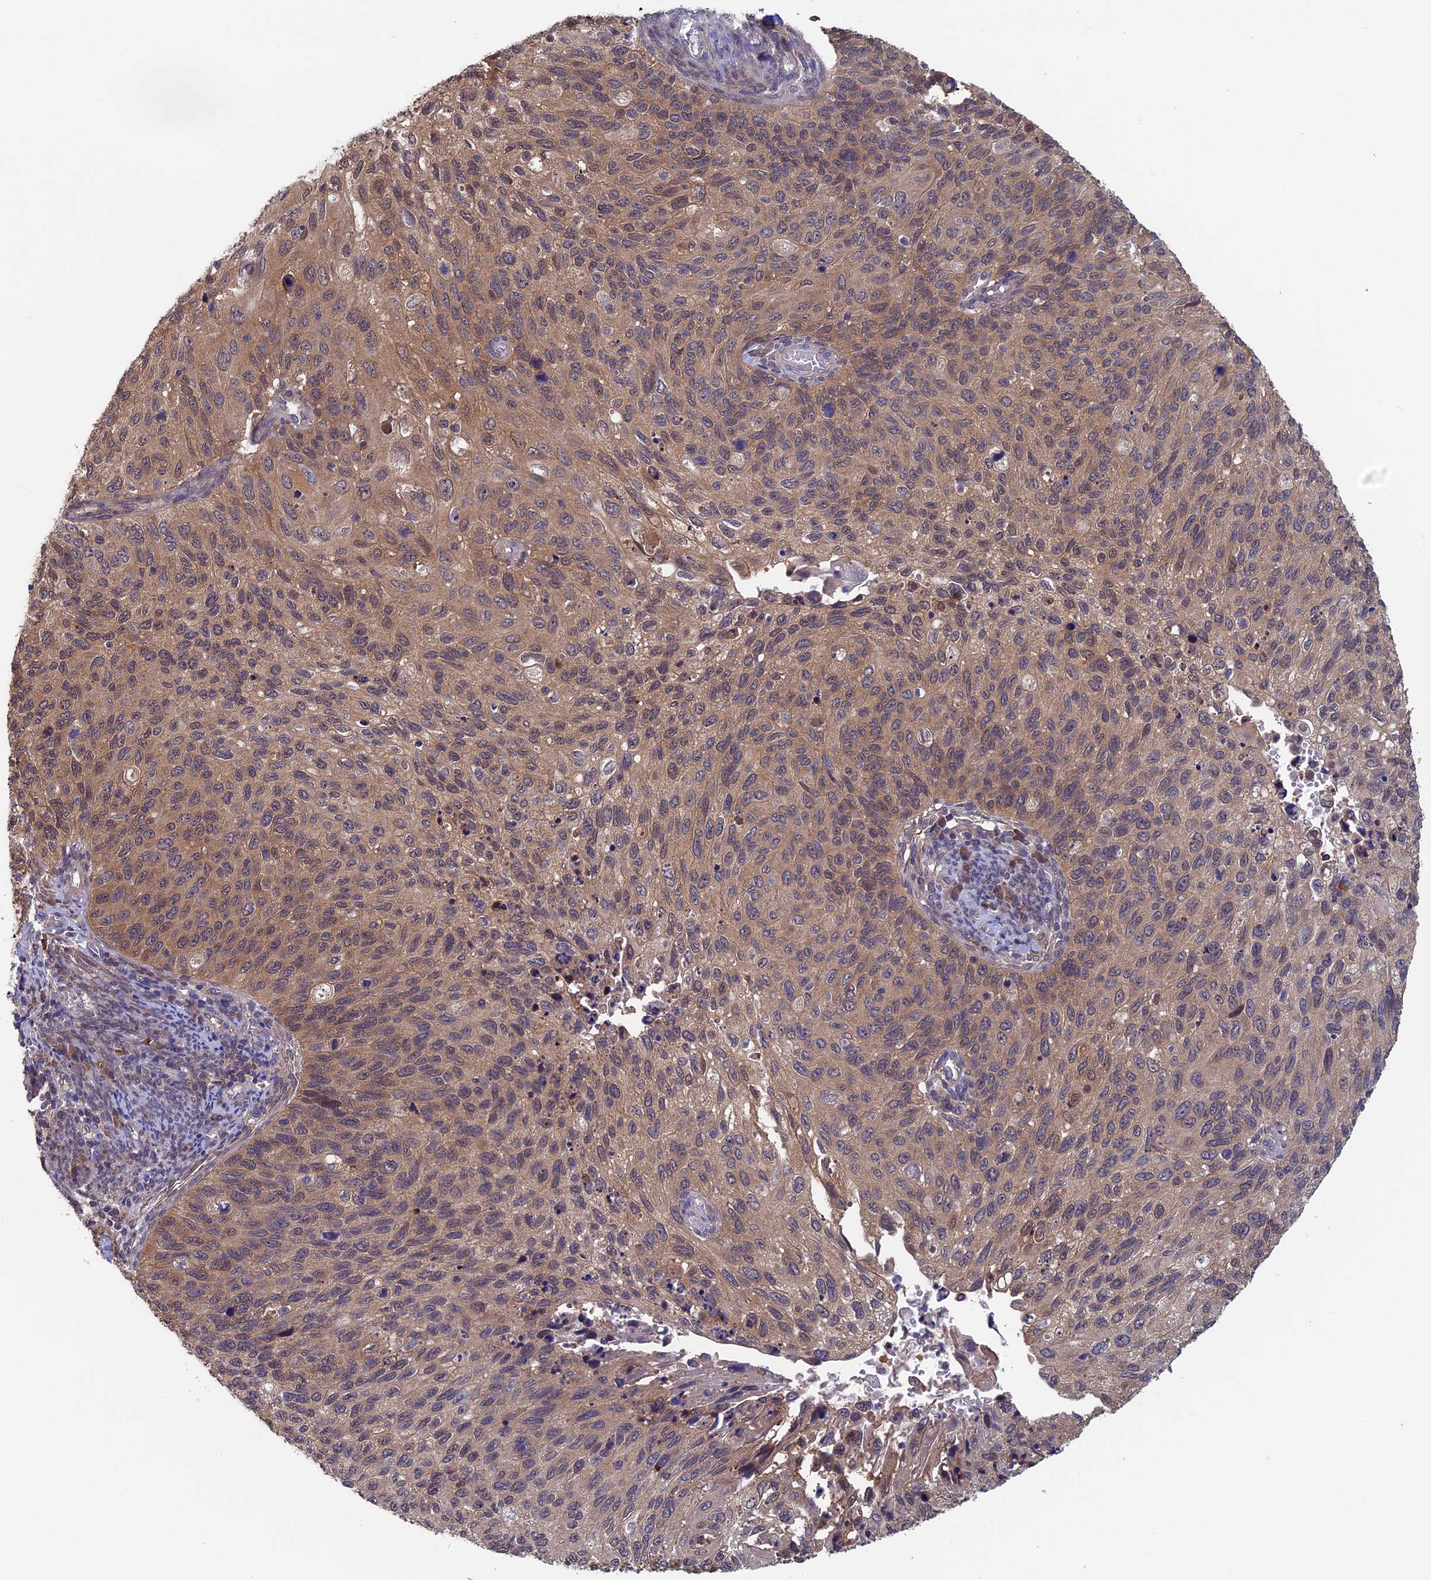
{"staining": {"intensity": "weak", "quantity": ">75%", "location": "cytoplasmic/membranous"}, "tissue": "cervical cancer", "cell_type": "Tumor cells", "image_type": "cancer", "snomed": [{"axis": "morphology", "description": "Squamous cell carcinoma, NOS"}, {"axis": "topography", "description": "Cervix"}], "caption": "Protein positivity by immunohistochemistry exhibits weak cytoplasmic/membranous positivity in about >75% of tumor cells in squamous cell carcinoma (cervical).", "gene": "LCMT1", "patient": {"sex": "female", "age": 70}}